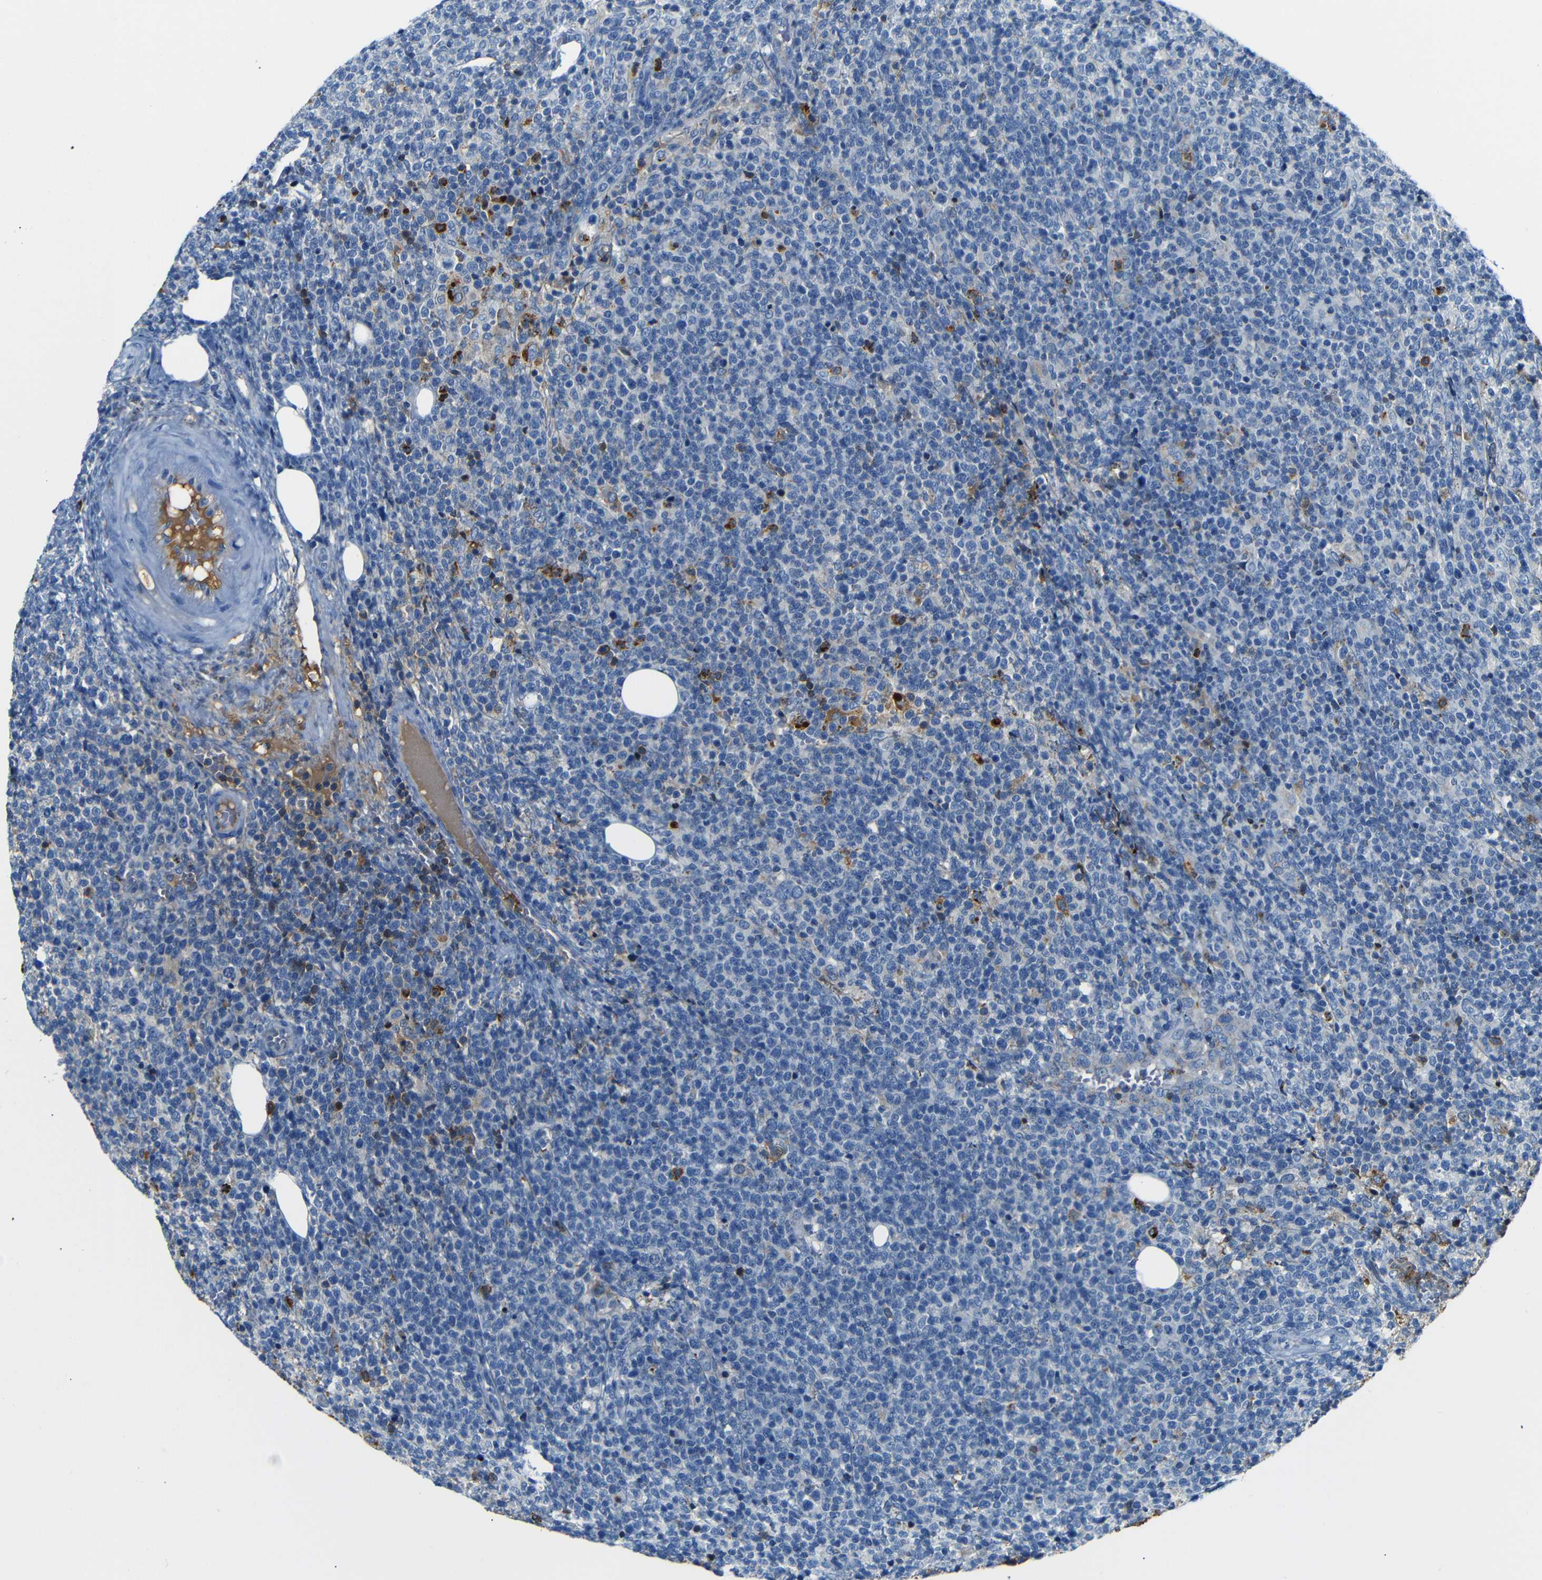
{"staining": {"intensity": "negative", "quantity": "none", "location": "none"}, "tissue": "lymphoma", "cell_type": "Tumor cells", "image_type": "cancer", "snomed": [{"axis": "morphology", "description": "Malignant lymphoma, non-Hodgkin's type, High grade"}, {"axis": "topography", "description": "Lymph node"}], "caption": "DAB (3,3'-diaminobenzidine) immunohistochemical staining of lymphoma exhibits no significant positivity in tumor cells.", "gene": "SERPINA1", "patient": {"sex": "male", "age": 61}}